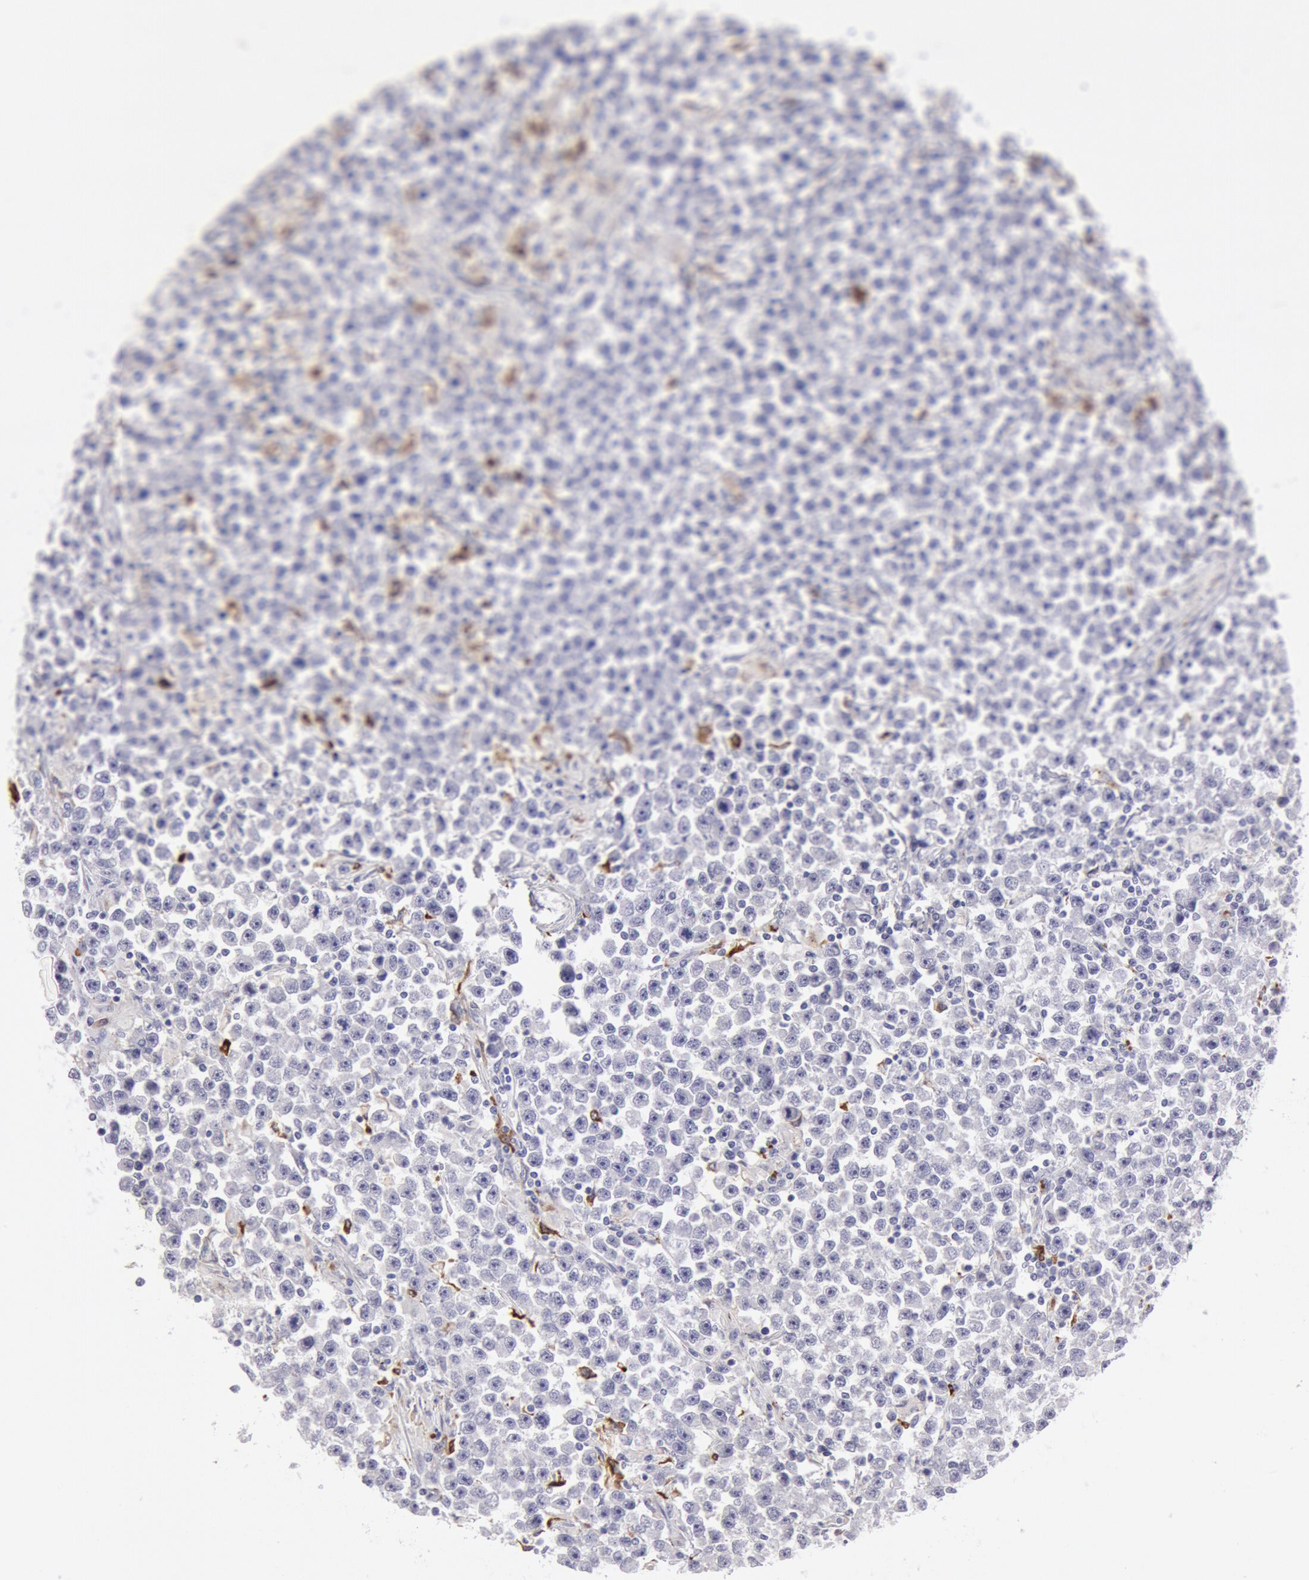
{"staining": {"intensity": "negative", "quantity": "none", "location": "none"}, "tissue": "testis cancer", "cell_type": "Tumor cells", "image_type": "cancer", "snomed": [{"axis": "morphology", "description": "Seminoma, NOS"}, {"axis": "topography", "description": "Testis"}], "caption": "This is an IHC histopathology image of testis cancer (seminoma). There is no positivity in tumor cells.", "gene": "FCN1", "patient": {"sex": "male", "age": 33}}